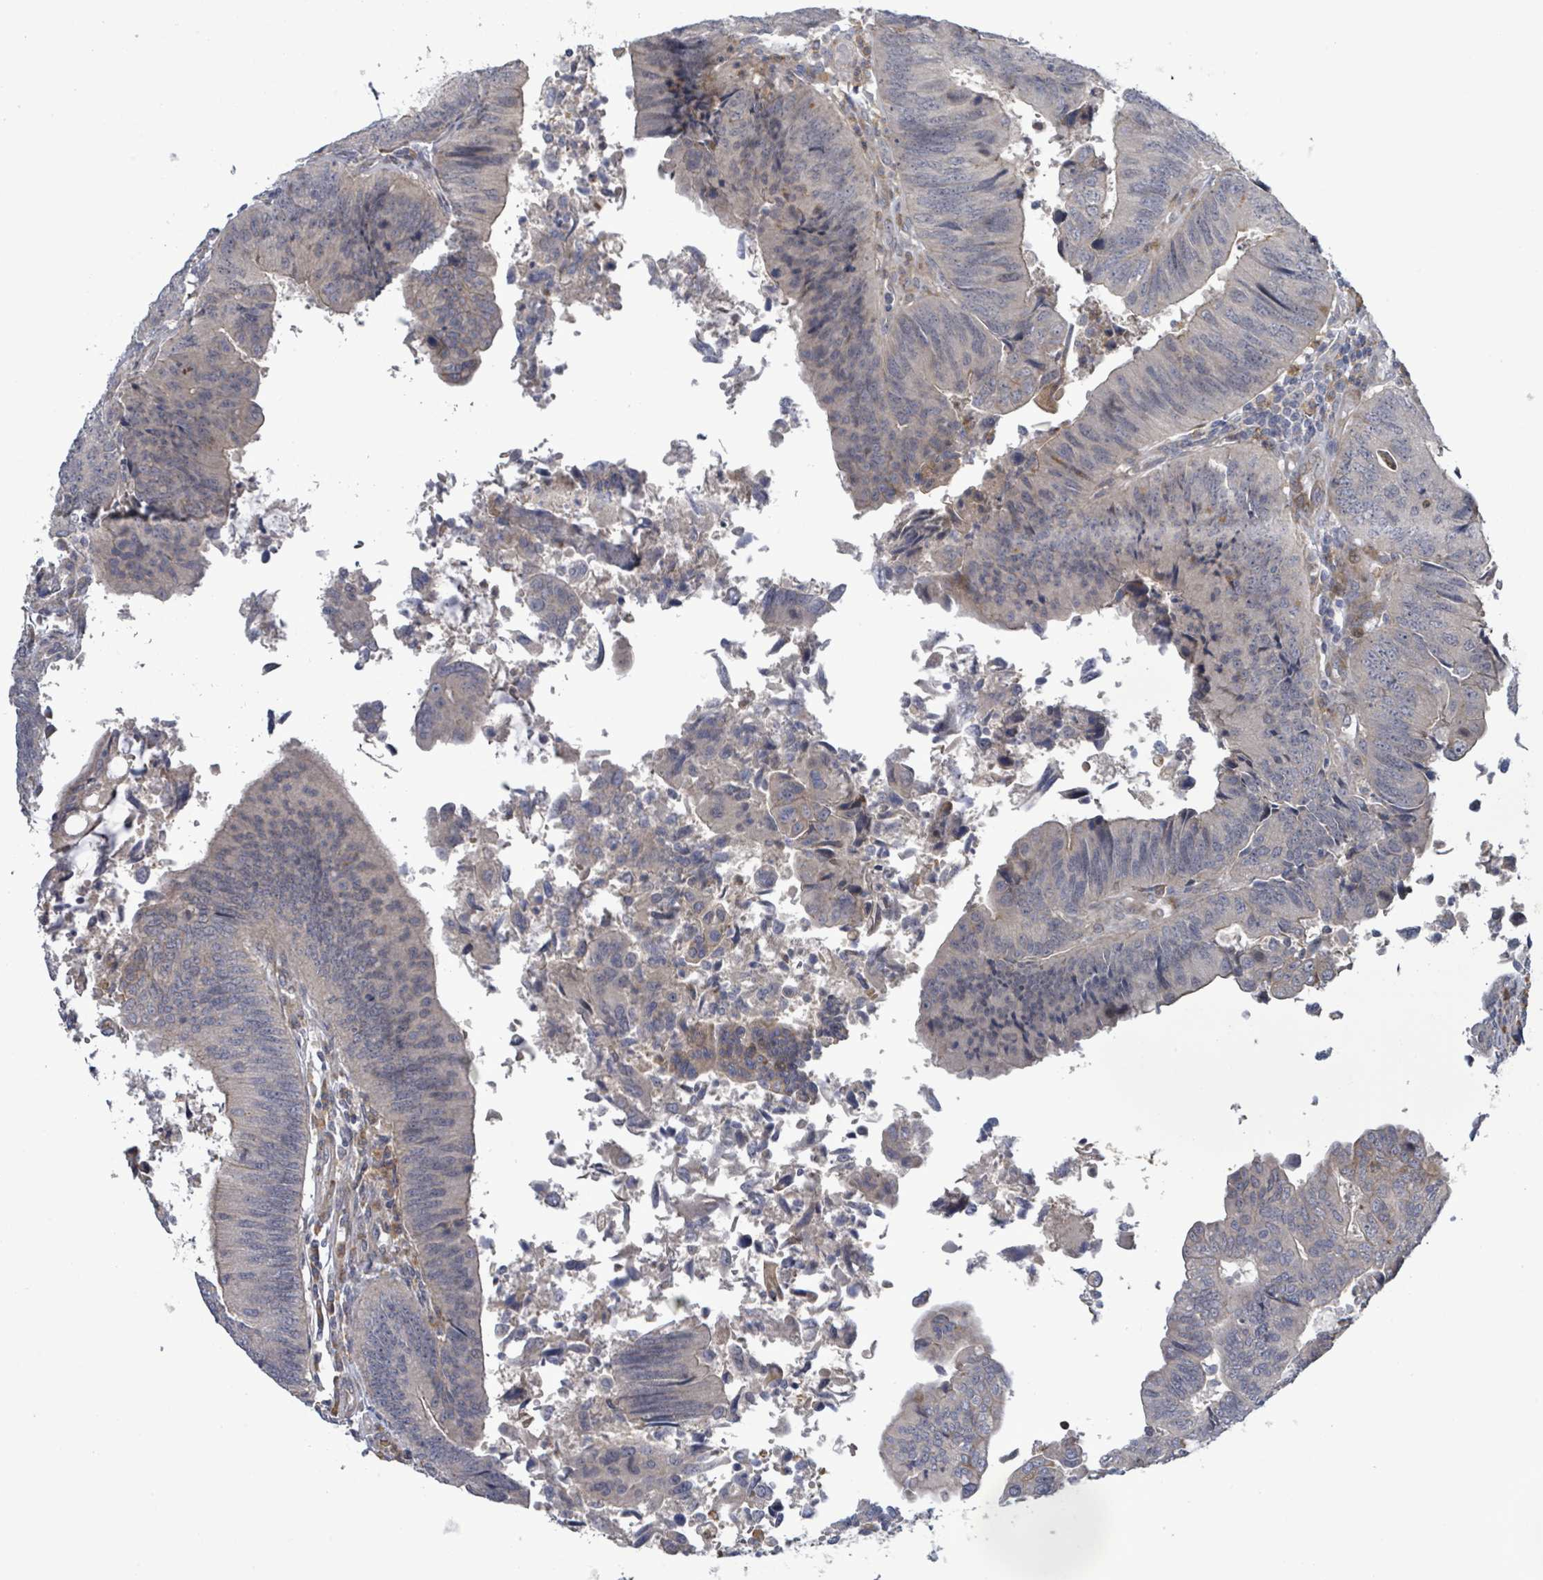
{"staining": {"intensity": "negative", "quantity": "none", "location": "none"}, "tissue": "colorectal cancer", "cell_type": "Tumor cells", "image_type": "cancer", "snomed": [{"axis": "morphology", "description": "Adenocarcinoma, NOS"}, {"axis": "topography", "description": "Colon"}], "caption": "A micrograph of adenocarcinoma (colorectal) stained for a protein displays no brown staining in tumor cells.", "gene": "SLIT3", "patient": {"sex": "female", "age": 67}}